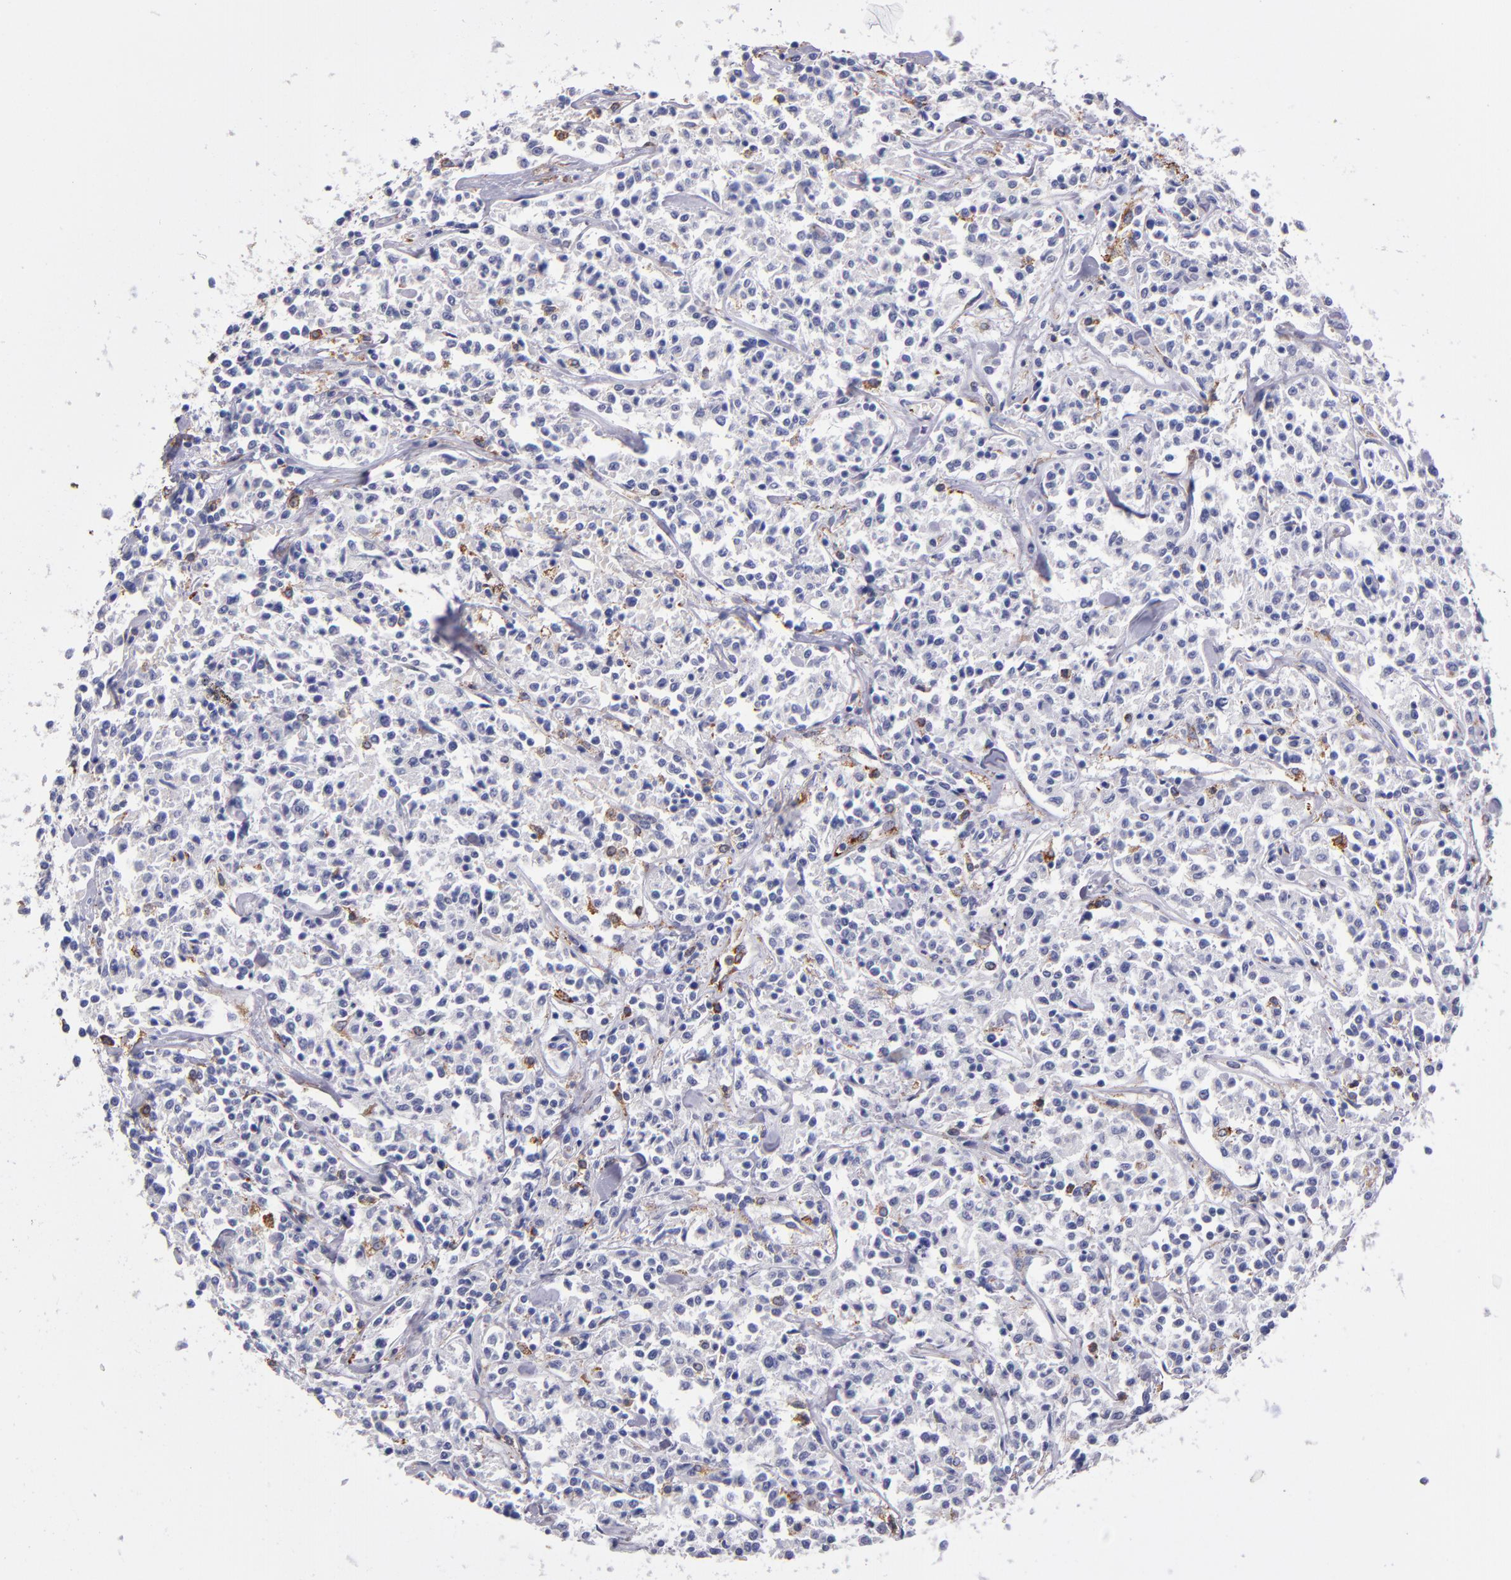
{"staining": {"intensity": "negative", "quantity": "none", "location": "none"}, "tissue": "lymphoma", "cell_type": "Tumor cells", "image_type": "cancer", "snomed": [{"axis": "morphology", "description": "Malignant lymphoma, non-Hodgkin's type, Low grade"}, {"axis": "topography", "description": "Small intestine"}], "caption": "The immunohistochemistry micrograph has no significant staining in tumor cells of lymphoma tissue.", "gene": "SELP", "patient": {"sex": "female", "age": 59}}